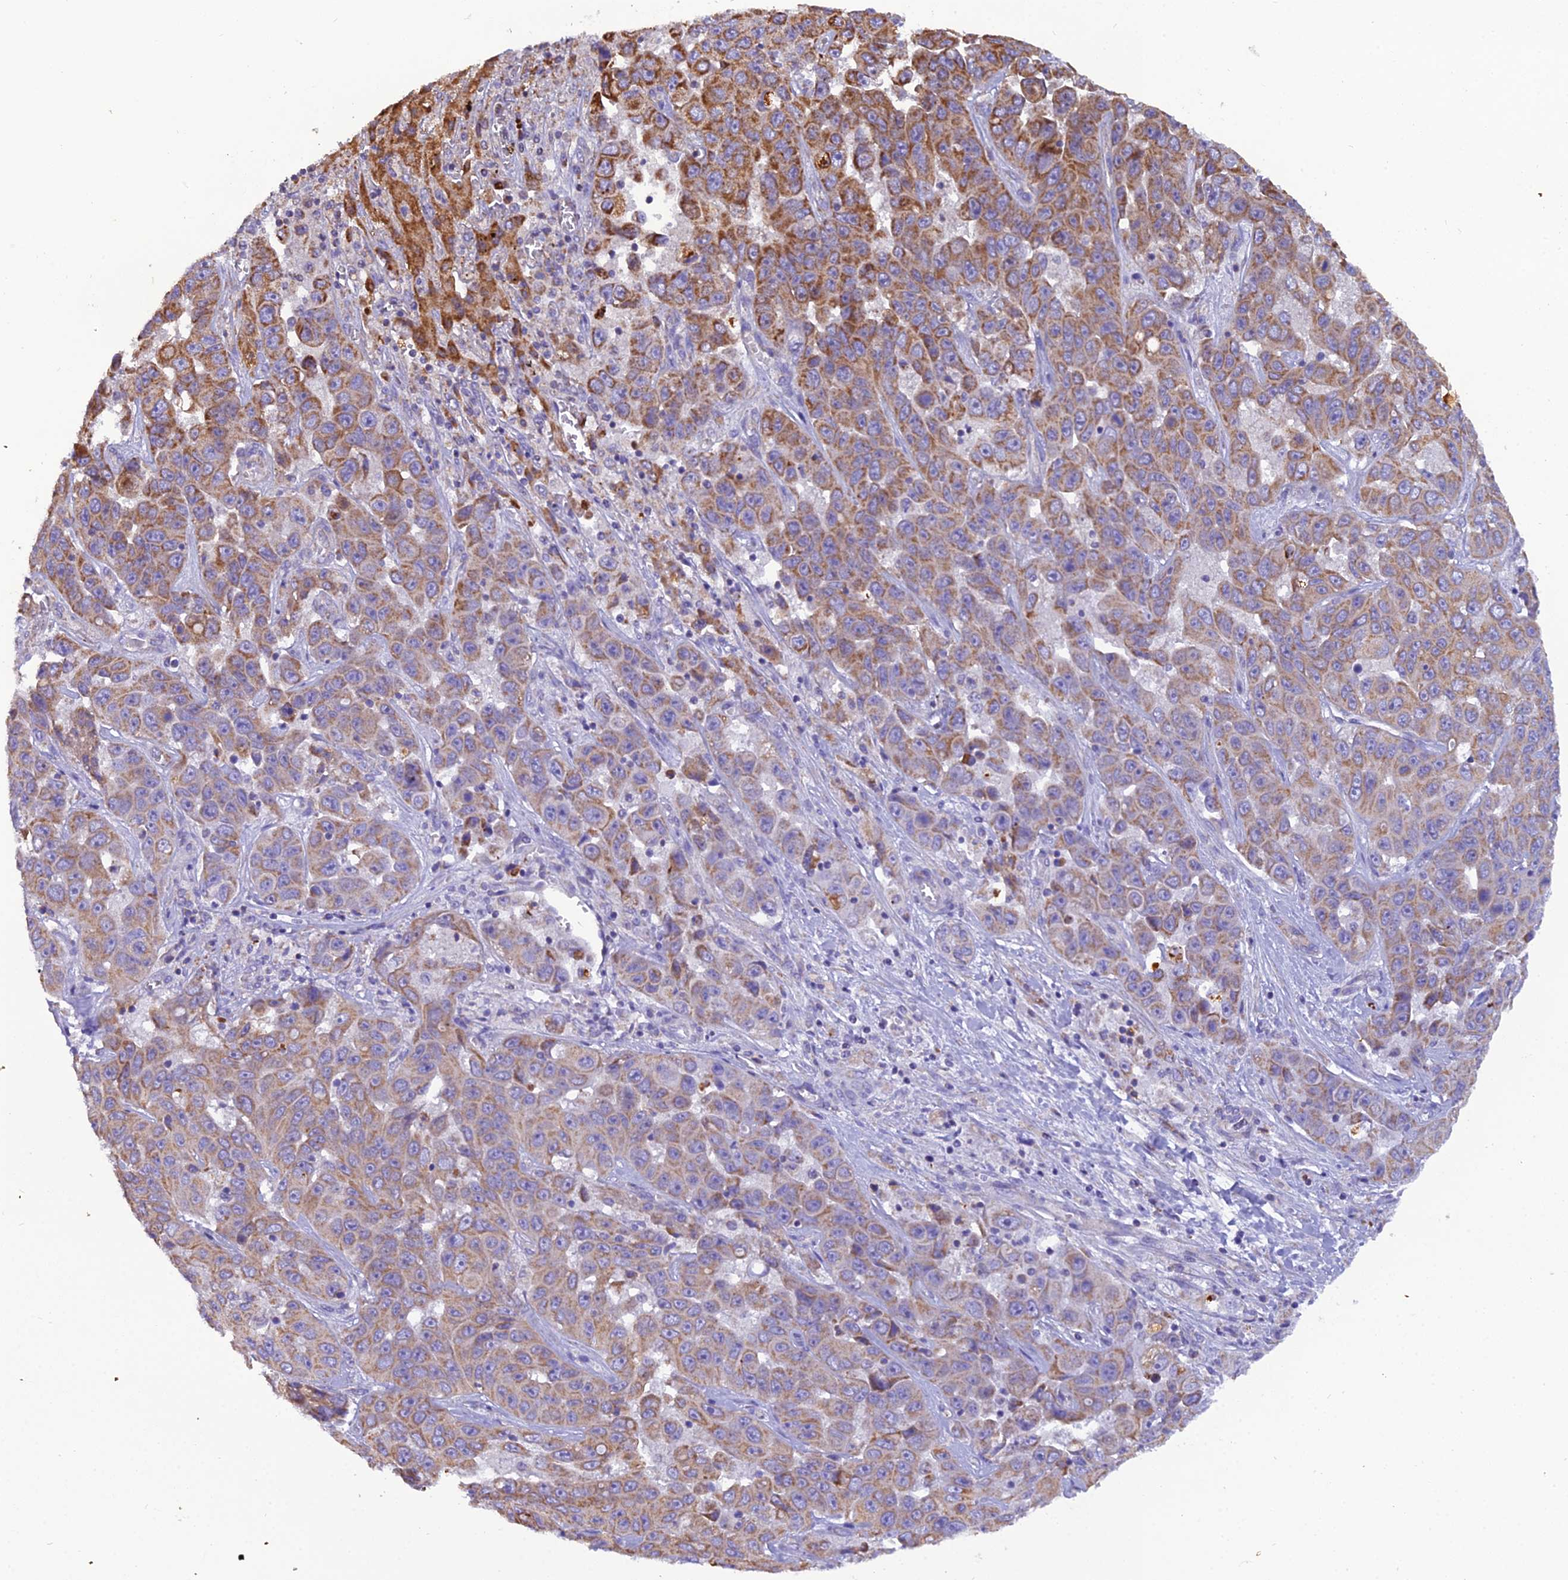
{"staining": {"intensity": "moderate", "quantity": ">75%", "location": "cytoplasmic/membranous"}, "tissue": "liver cancer", "cell_type": "Tumor cells", "image_type": "cancer", "snomed": [{"axis": "morphology", "description": "Cholangiocarcinoma"}, {"axis": "topography", "description": "Liver"}], "caption": "Cholangiocarcinoma (liver) was stained to show a protein in brown. There is medium levels of moderate cytoplasmic/membranous positivity in about >75% of tumor cells.", "gene": "GPD1", "patient": {"sex": "female", "age": 52}}